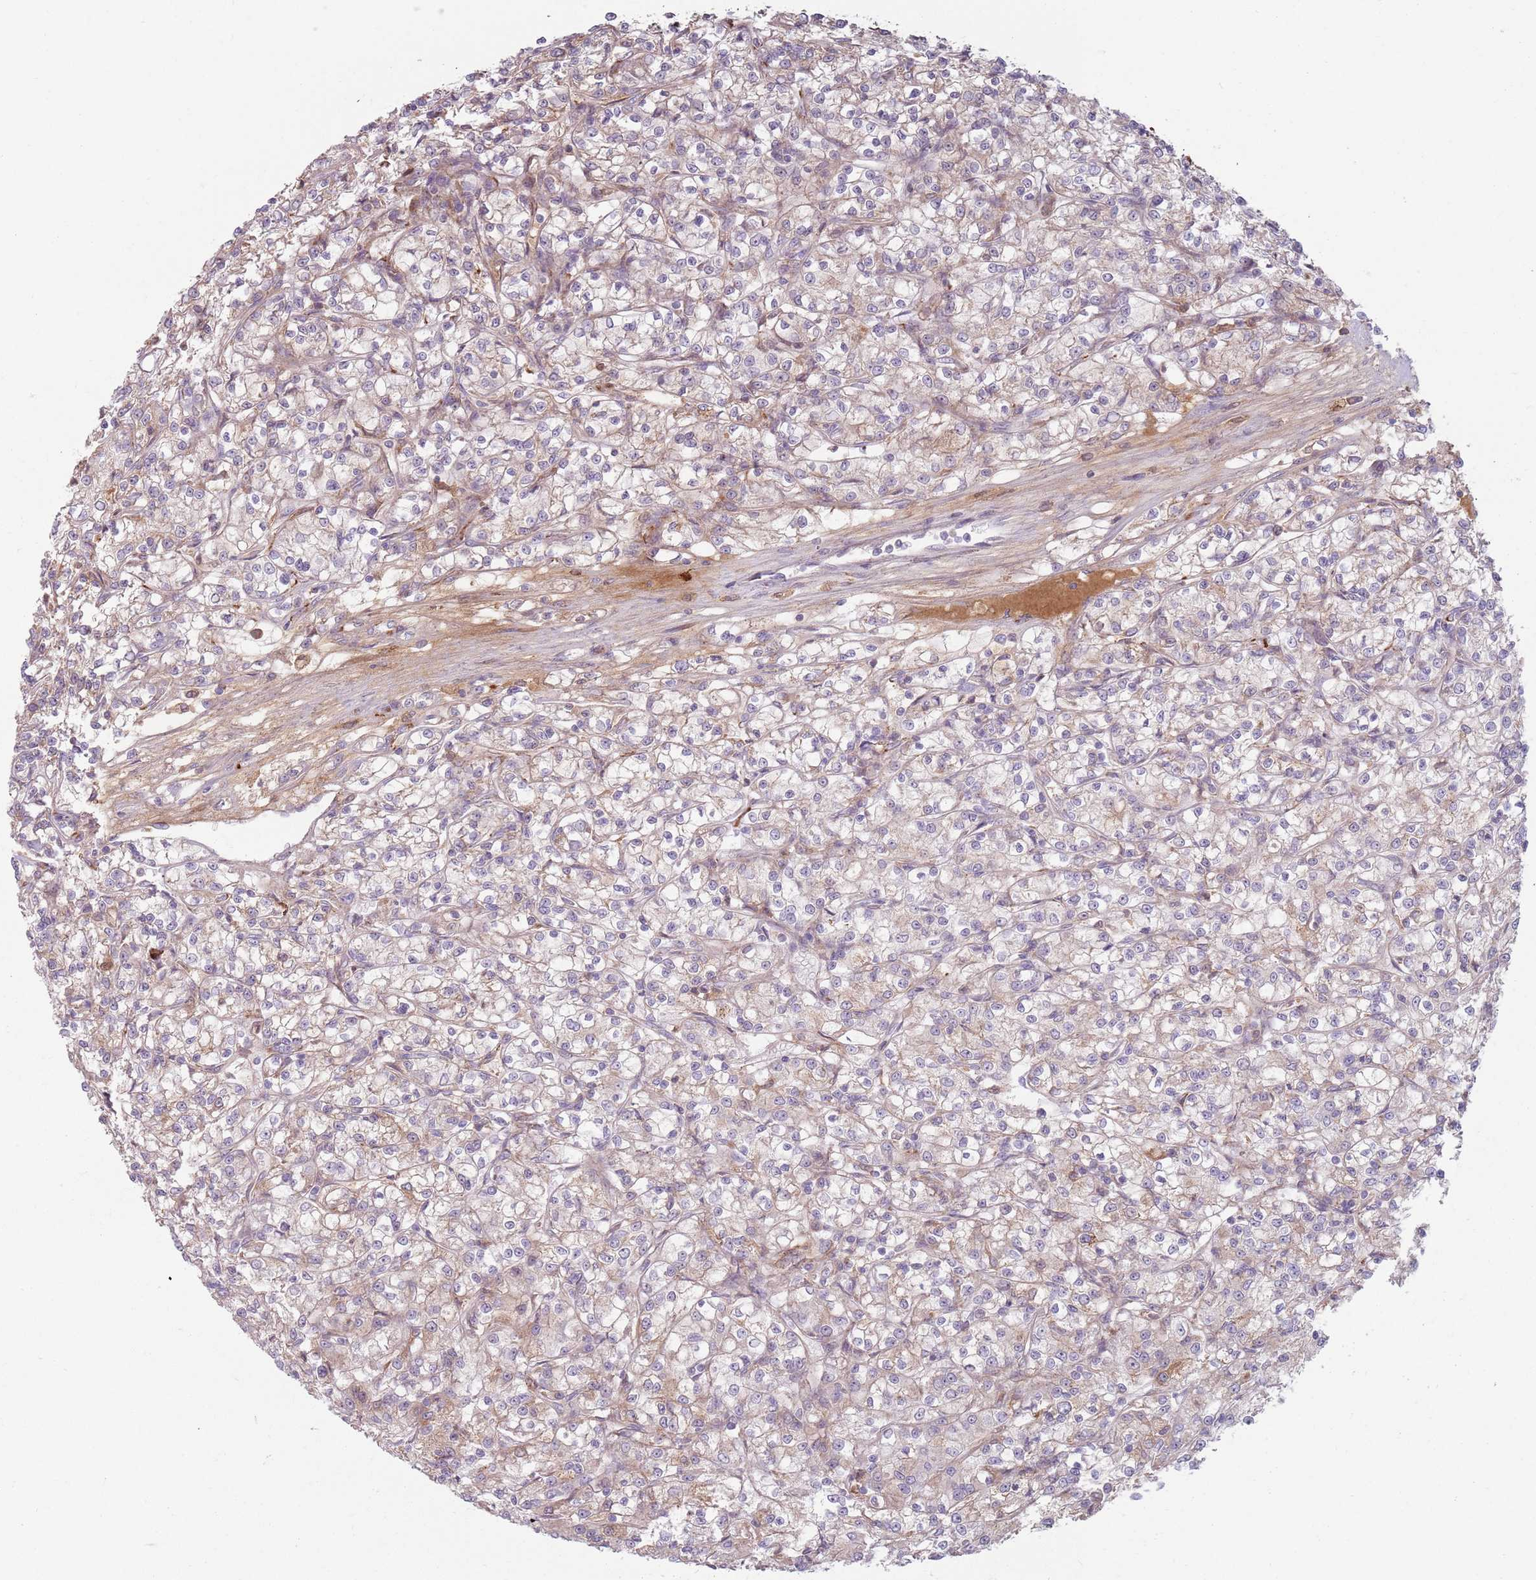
{"staining": {"intensity": "weak", "quantity": "25%-75%", "location": "cytoplasmic/membranous"}, "tissue": "renal cancer", "cell_type": "Tumor cells", "image_type": "cancer", "snomed": [{"axis": "morphology", "description": "Adenocarcinoma, NOS"}, {"axis": "topography", "description": "Kidney"}], "caption": "This image demonstrates IHC staining of human renal adenocarcinoma, with low weak cytoplasmic/membranous expression in about 25%-75% of tumor cells.", "gene": "COLGALT1", "patient": {"sex": "female", "age": 59}}